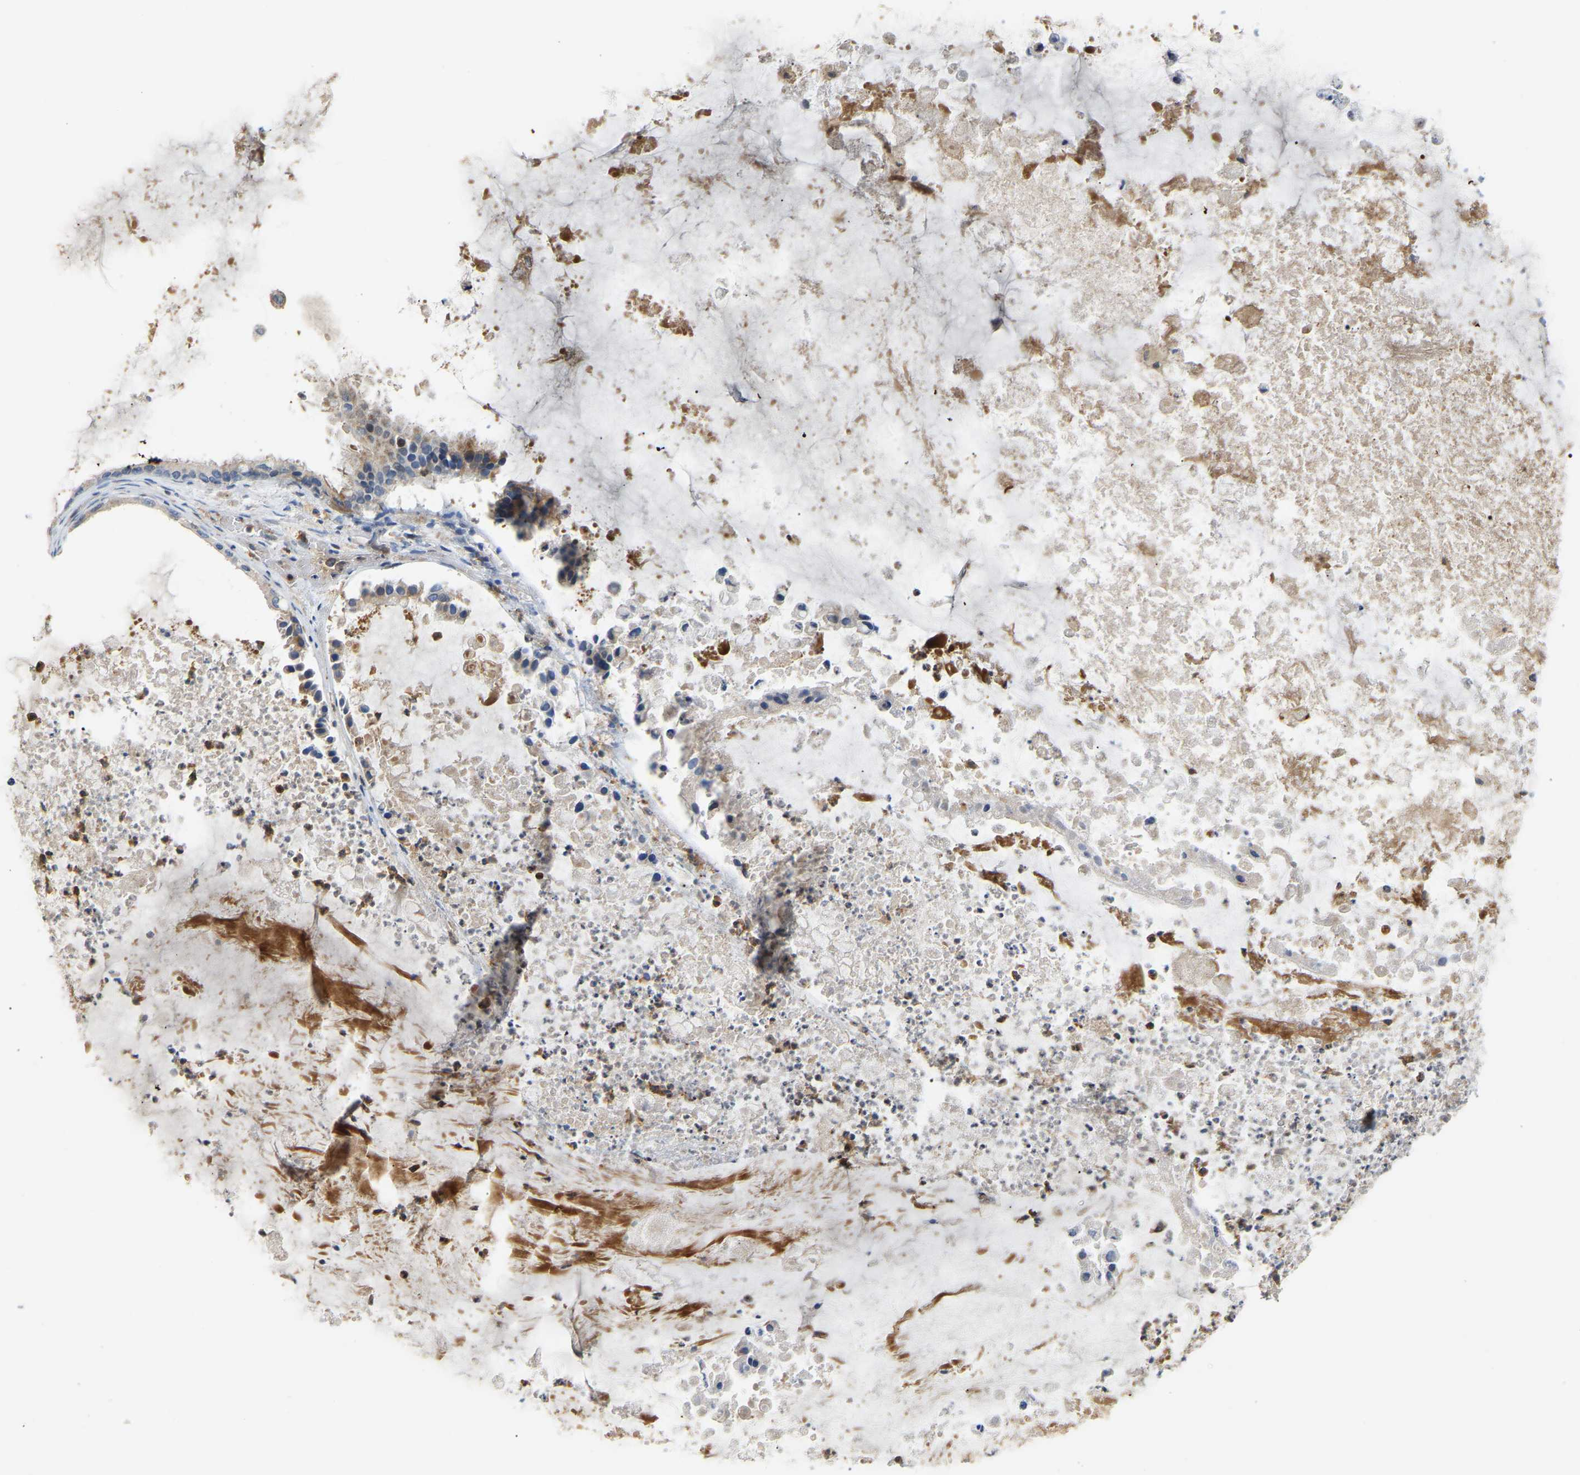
{"staining": {"intensity": "weak", "quantity": "25%-75%", "location": "cytoplasmic/membranous"}, "tissue": "ovarian cancer", "cell_type": "Tumor cells", "image_type": "cancer", "snomed": [{"axis": "morphology", "description": "Cystadenocarcinoma, mucinous, NOS"}, {"axis": "topography", "description": "Ovary"}], "caption": "Human ovarian mucinous cystadenocarcinoma stained for a protein (brown) shows weak cytoplasmic/membranous positive positivity in approximately 25%-75% of tumor cells.", "gene": "PLCG2", "patient": {"sex": "female", "age": 80}}